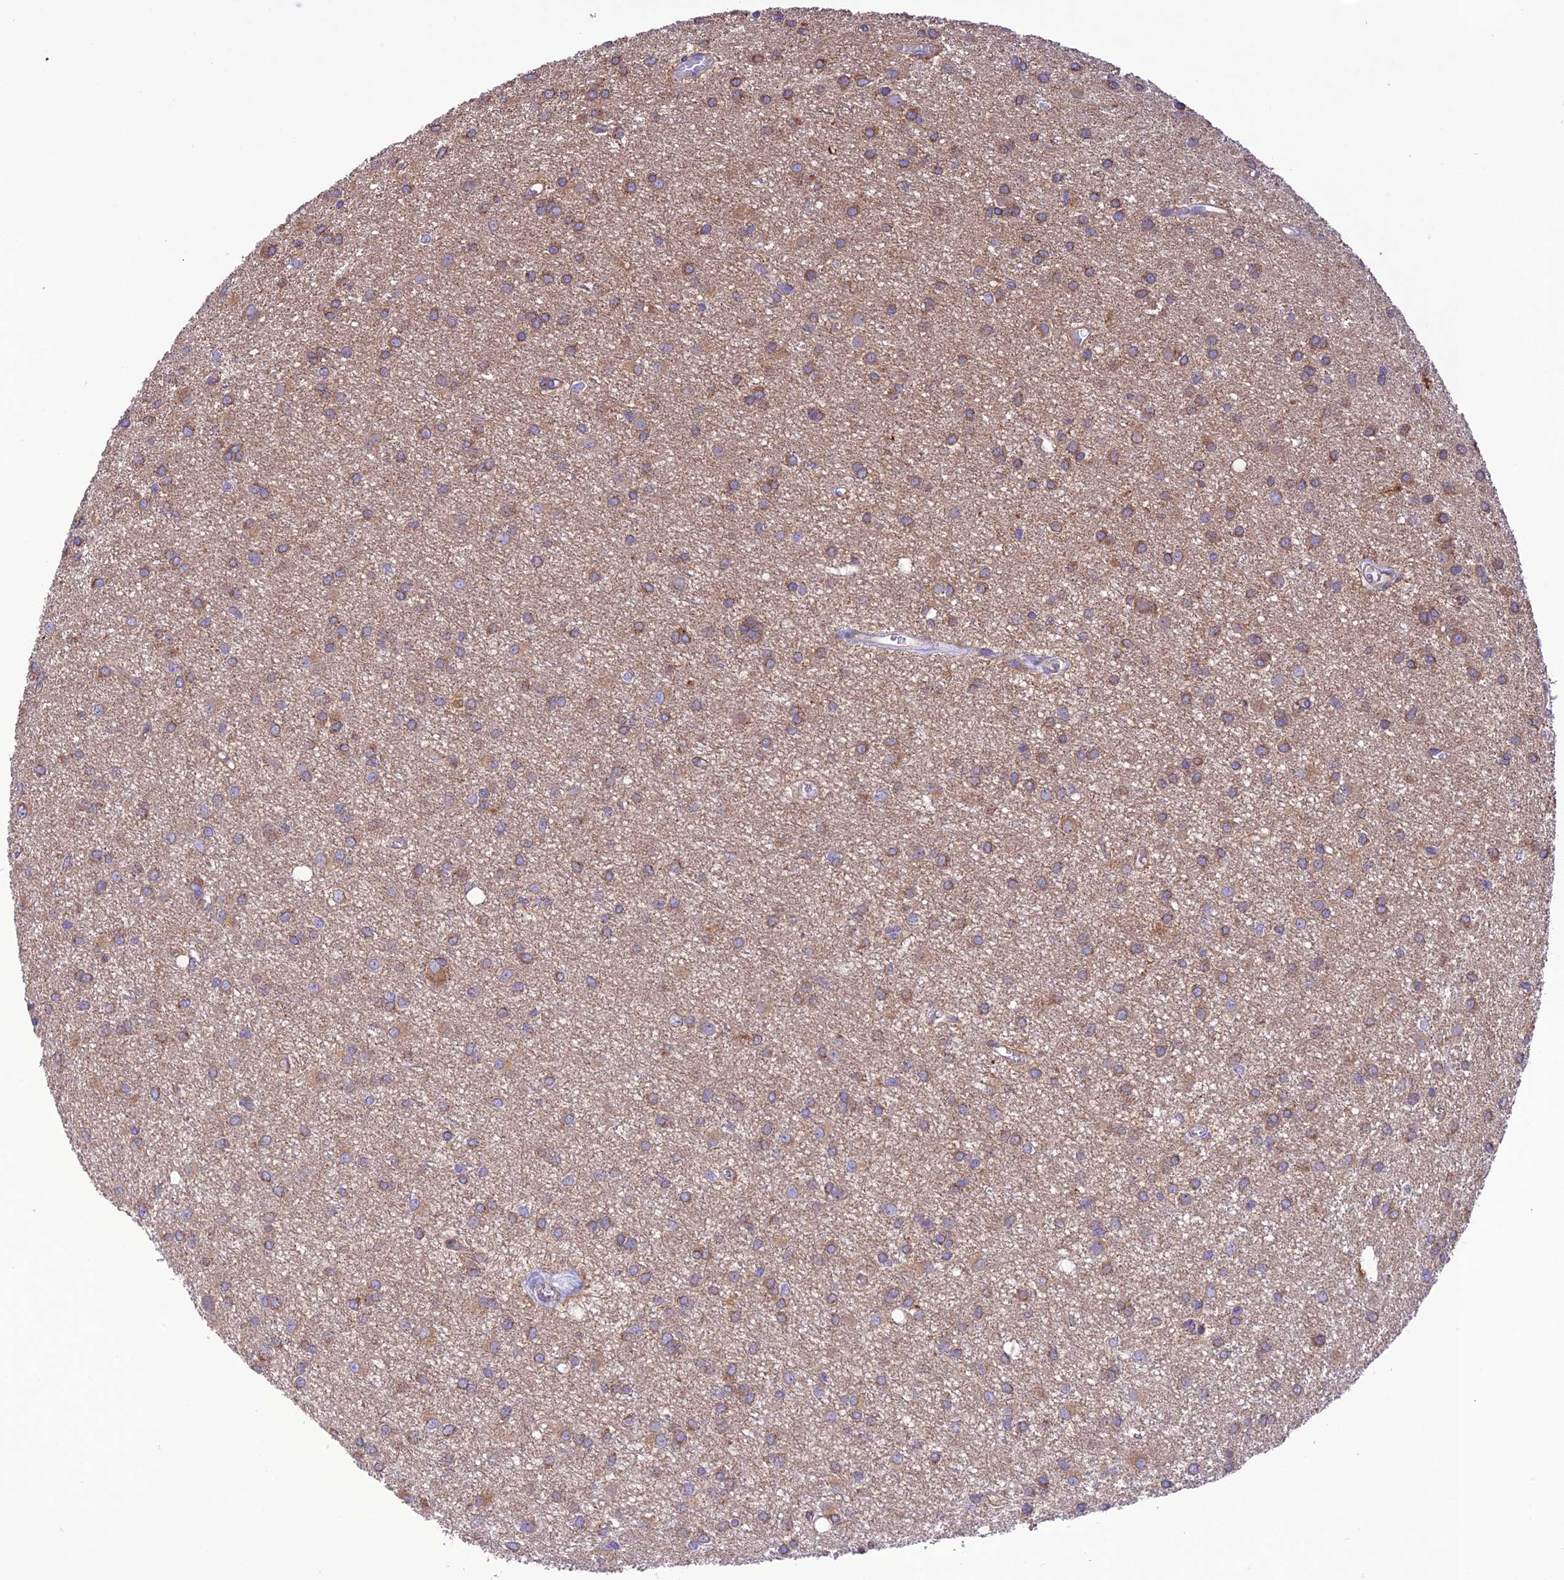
{"staining": {"intensity": "moderate", "quantity": ">75%", "location": "cytoplasmic/membranous"}, "tissue": "glioma", "cell_type": "Tumor cells", "image_type": "cancer", "snomed": [{"axis": "morphology", "description": "Glioma, malignant, High grade"}, {"axis": "topography", "description": "Brain"}], "caption": "Immunohistochemistry (IHC) micrograph of neoplastic tissue: human glioma stained using immunohistochemistry displays medium levels of moderate protein expression localized specifically in the cytoplasmic/membranous of tumor cells, appearing as a cytoplasmic/membranous brown color.", "gene": "MAP3K12", "patient": {"sex": "female", "age": 50}}